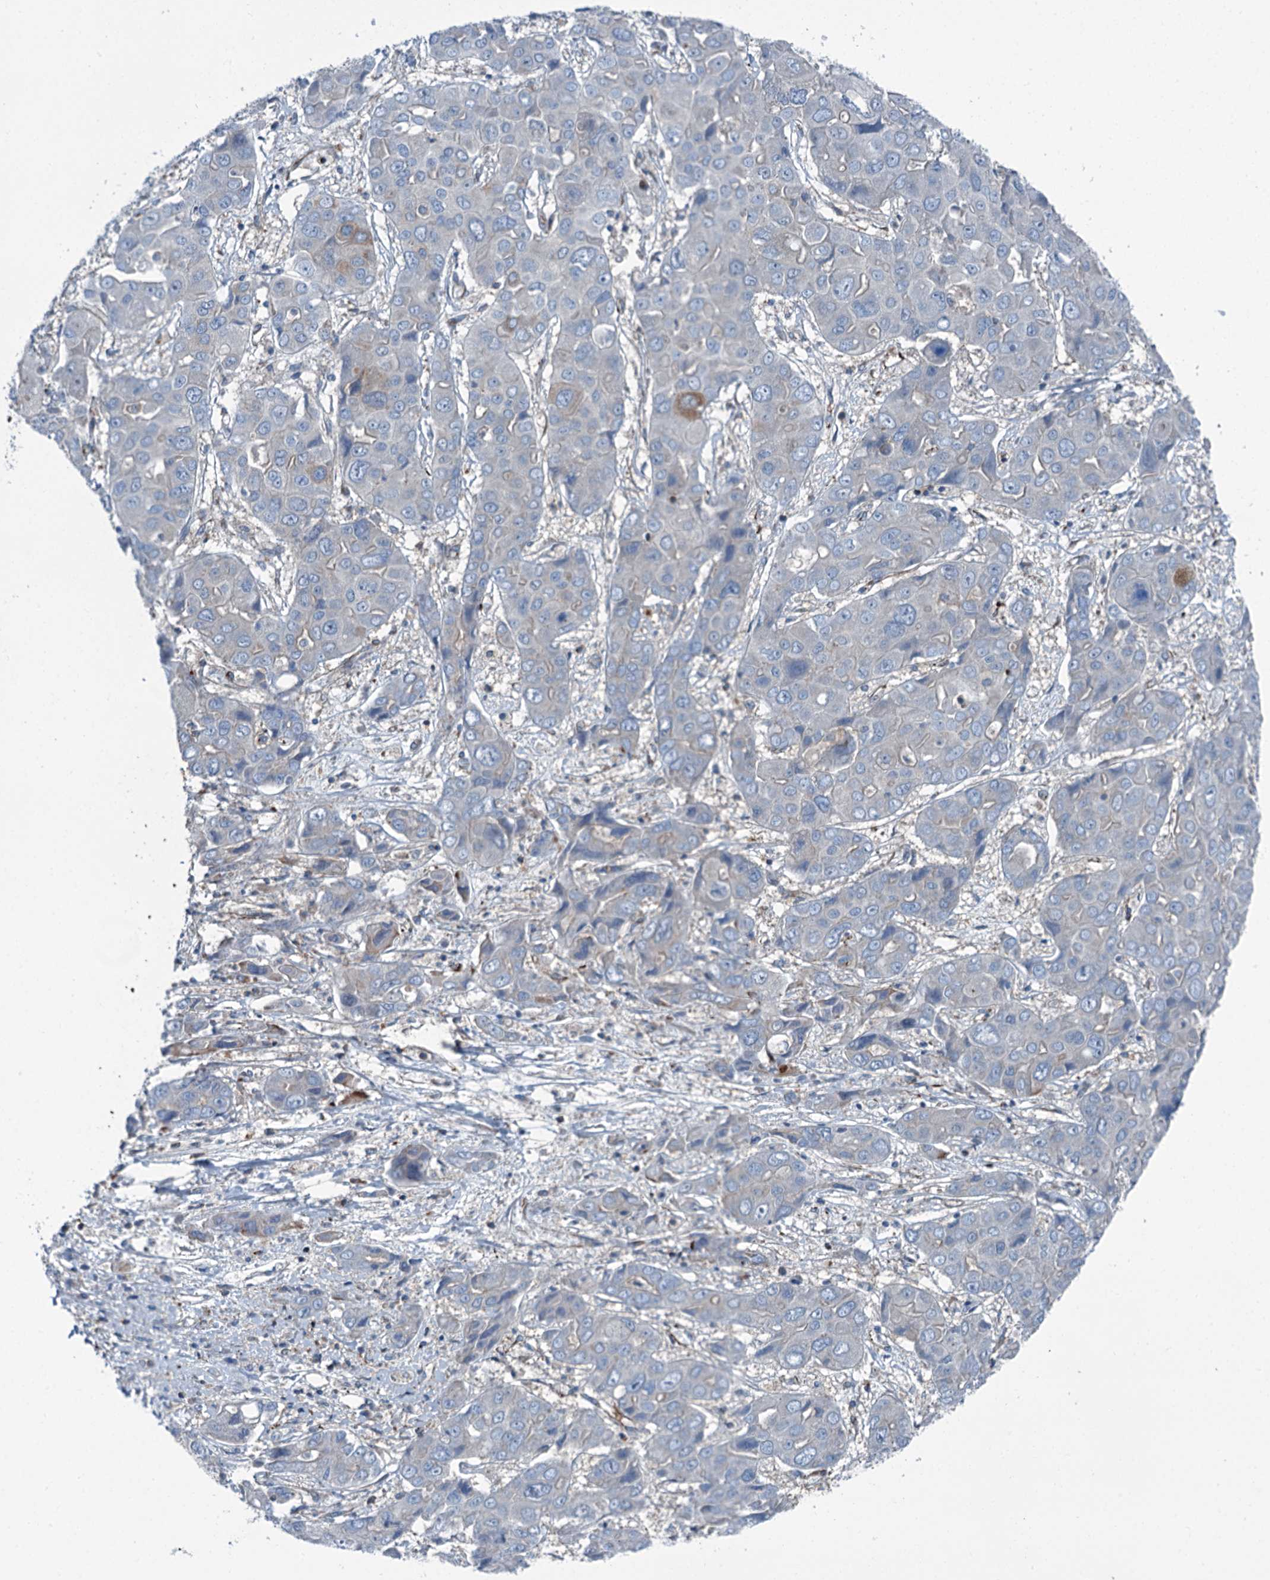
{"staining": {"intensity": "moderate", "quantity": "<25%", "location": "cytoplasmic/membranous"}, "tissue": "liver cancer", "cell_type": "Tumor cells", "image_type": "cancer", "snomed": [{"axis": "morphology", "description": "Cholangiocarcinoma"}, {"axis": "topography", "description": "Liver"}], "caption": "Brown immunohistochemical staining in cholangiocarcinoma (liver) displays moderate cytoplasmic/membranous positivity in about <25% of tumor cells.", "gene": "AXL", "patient": {"sex": "male", "age": 67}}